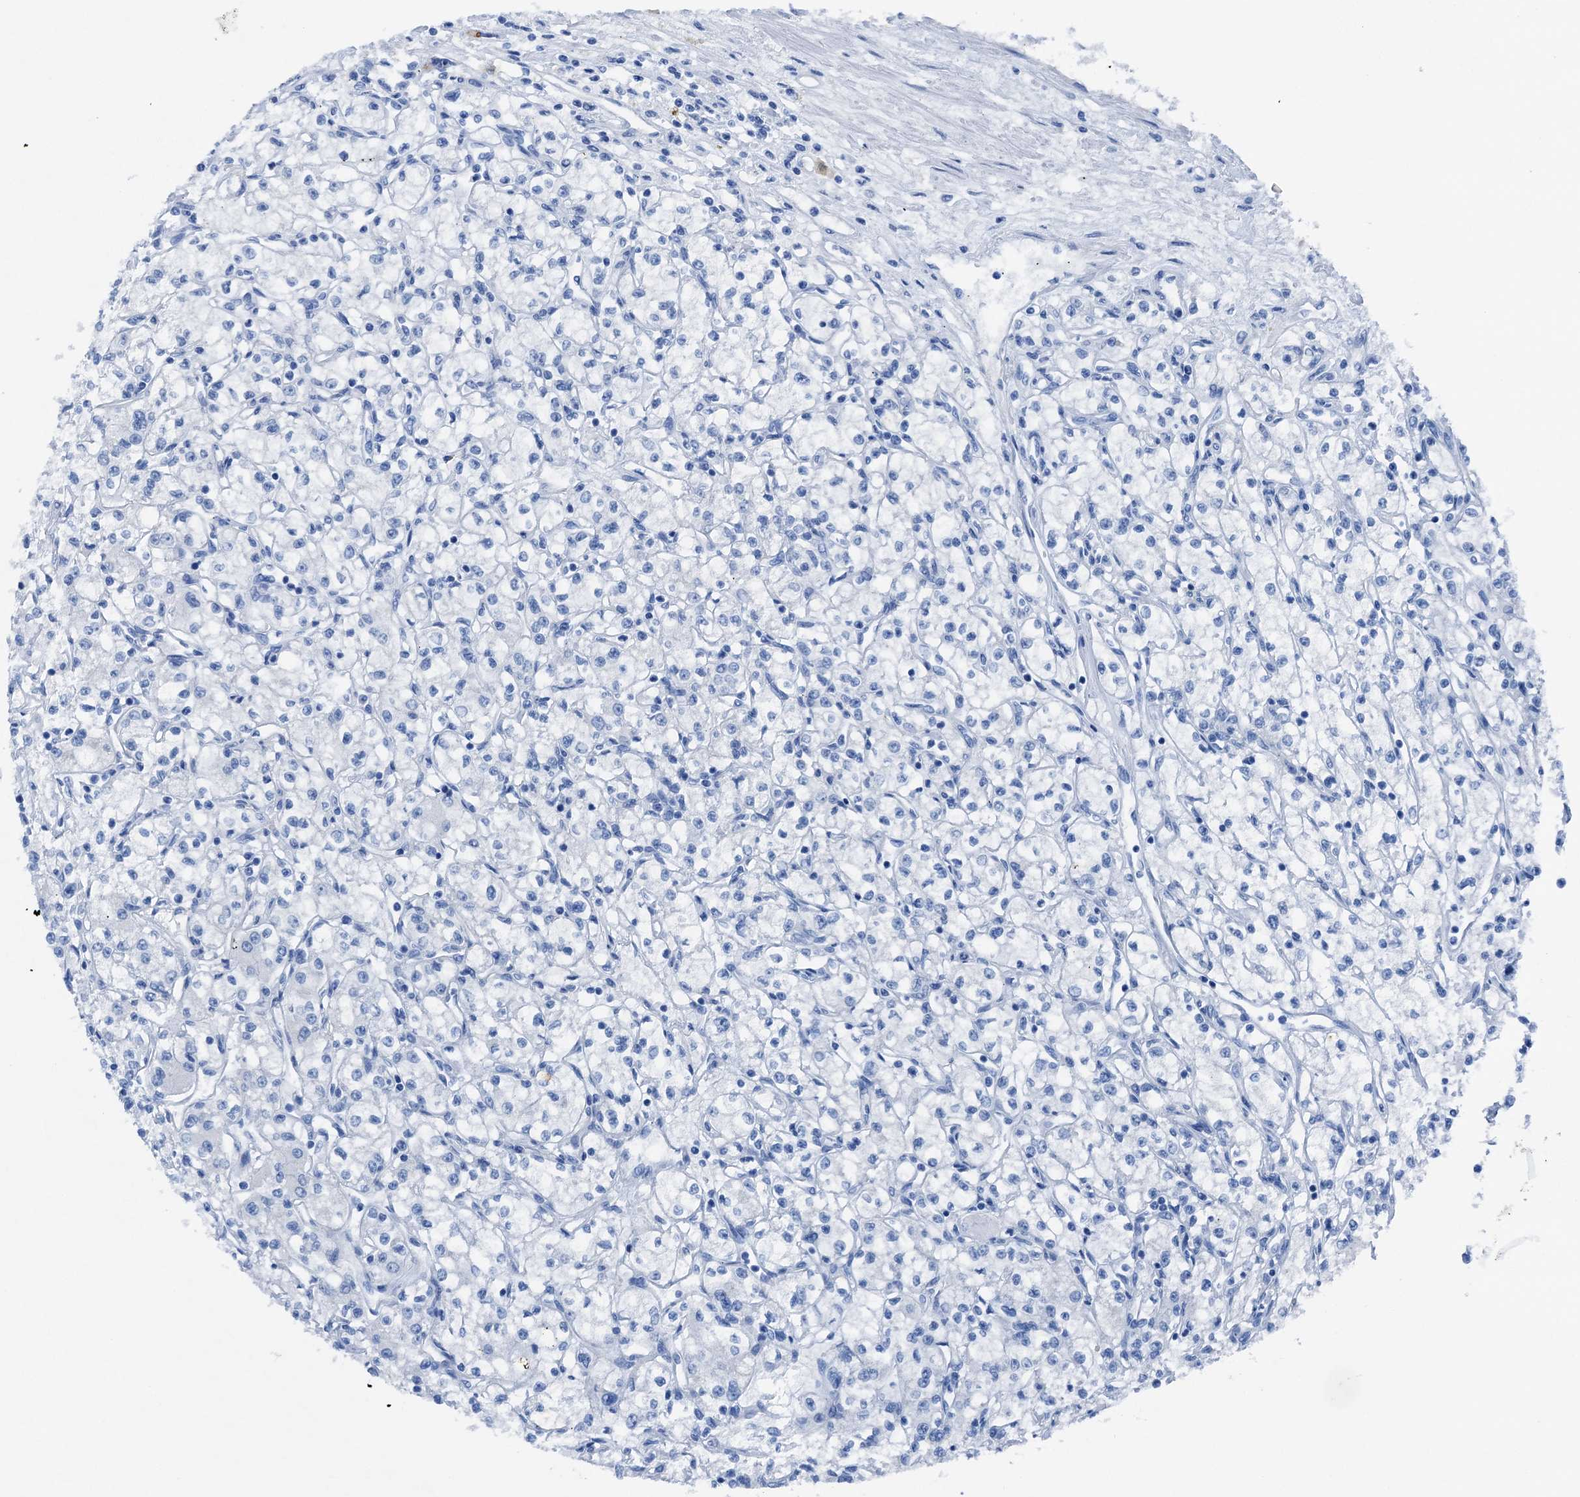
{"staining": {"intensity": "negative", "quantity": "none", "location": "none"}, "tissue": "renal cancer", "cell_type": "Tumor cells", "image_type": "cancer", "snomed": [{"axis": "morphology", "description": "Adenocarcinoma, NOS"}, {"axis": "topography", "description": "Kidney"}], "caption": "Tumor cells are negative for protein expression in human adenocarcinoma (renal).", "gene": "CBLN3", "patient": {"sex": "male", "age": 59}}